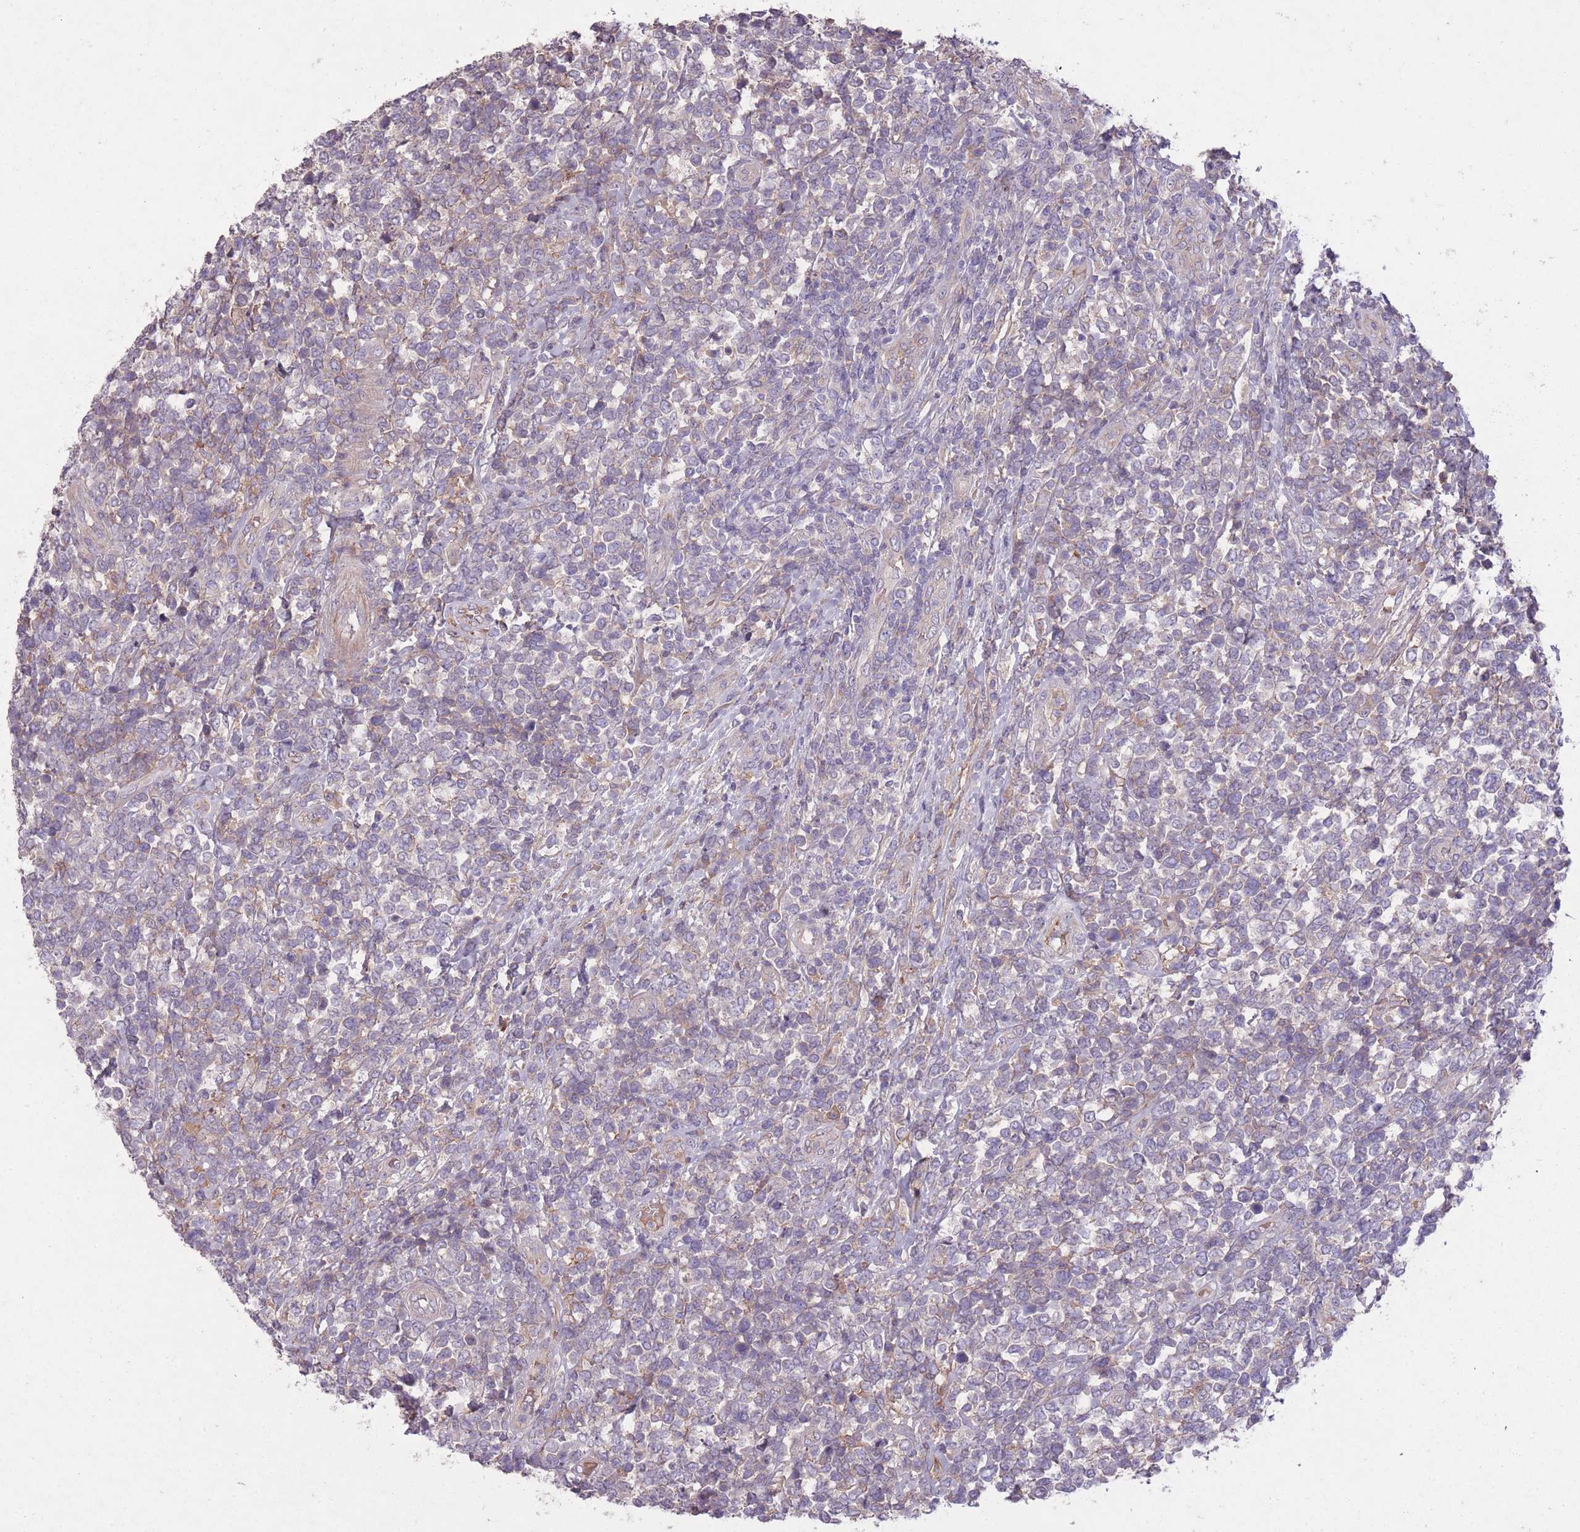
{"staining": {"intensity": "negative", "quantity": "none", "location": "none"}, "tissue": "lymphoma", "cell_type": "Tumor cells", "image_type": "cancer", "snomed": [{"axis": "morphology", "description": "Malignant lymphoma, non-Hodgkin's type, High grade"}, {"axis": "topography", "description": "Soft tissue"}], "caption": "Immunohistochemistry of lymphoma demonstrates no expression in tumor cells.", "gene": "OR2V2", "patient": {"sex": "female", "age": 56}}